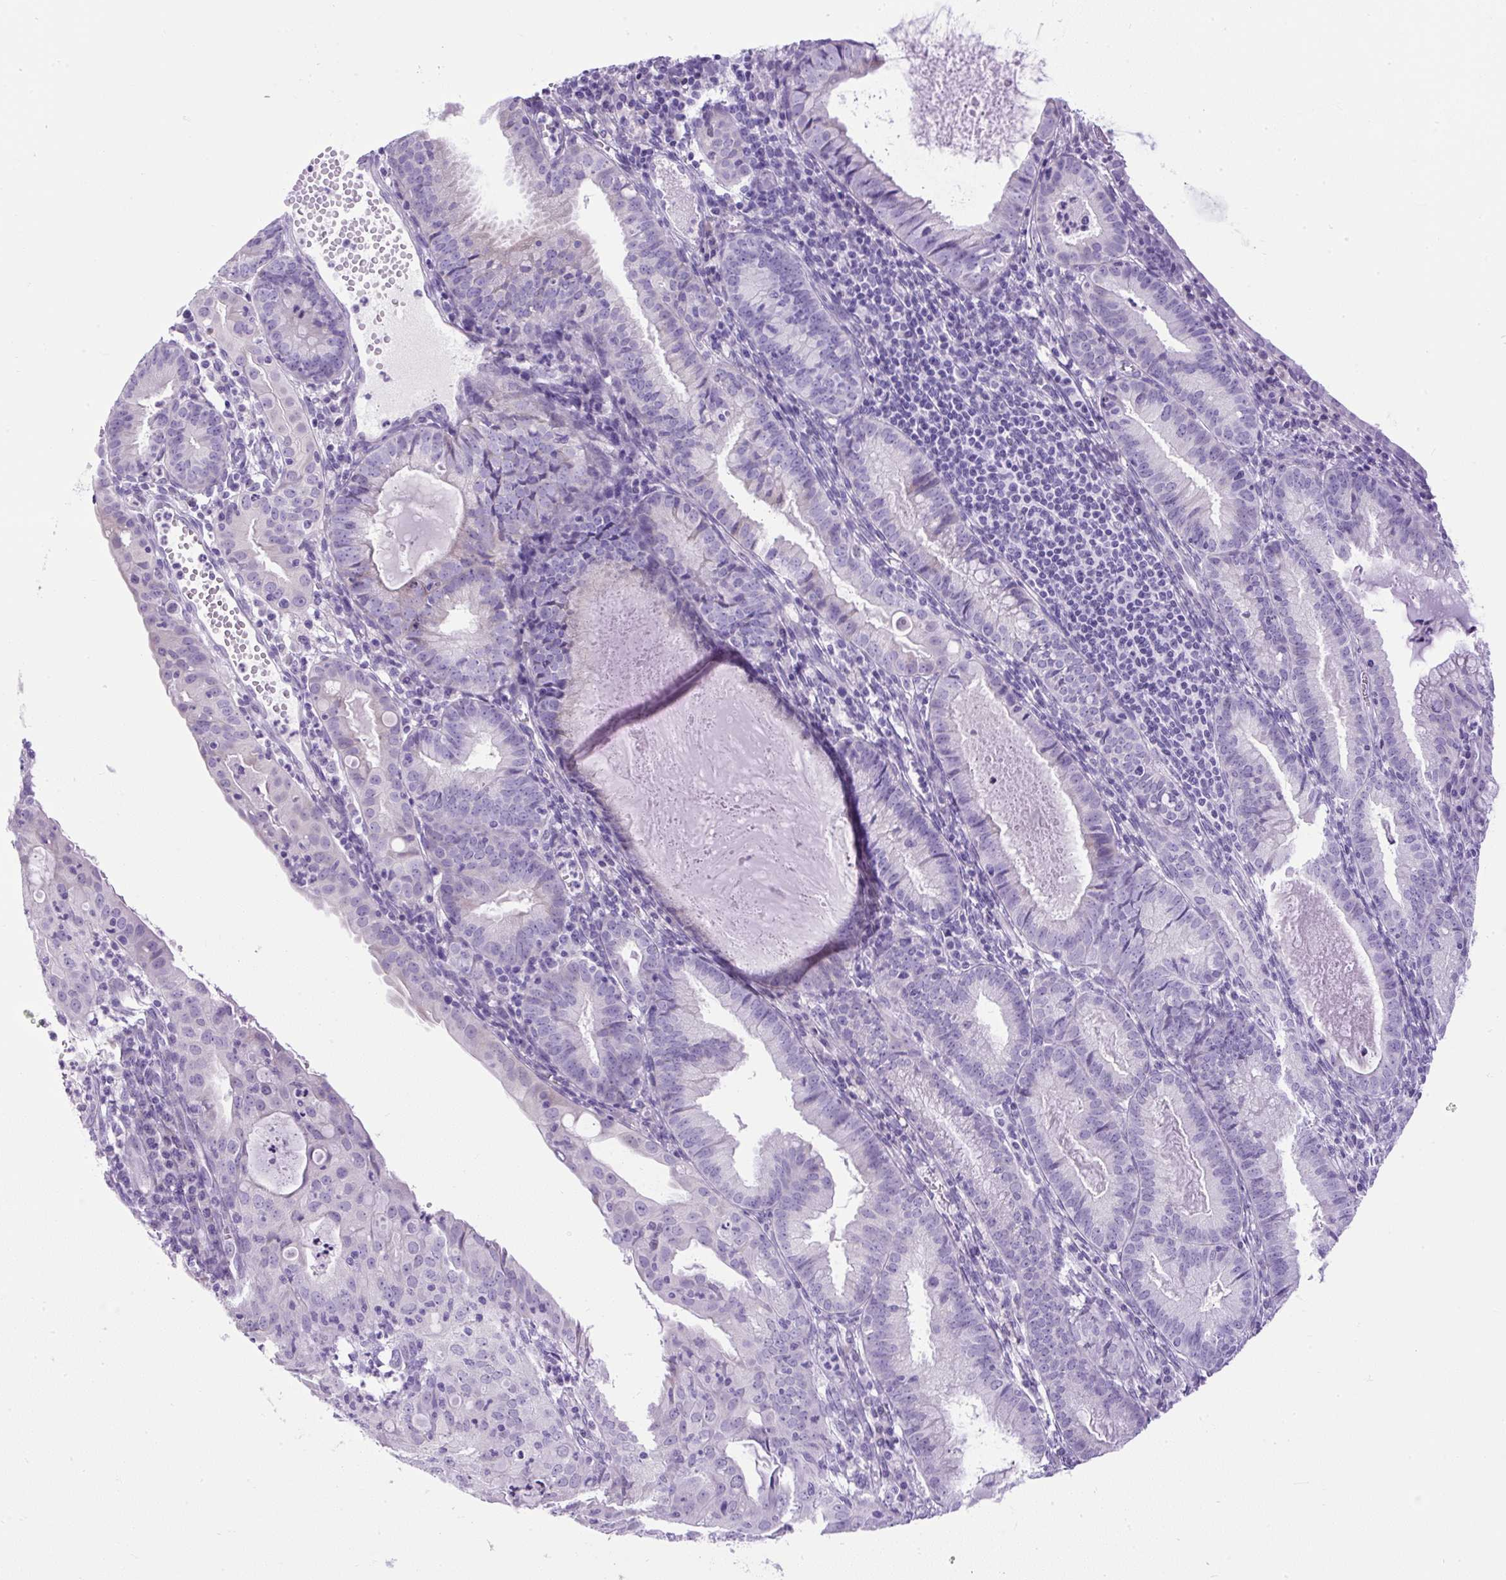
{"staining": {"intensity": "negative", "quantity": "none", "location": "none"}, "tissue": "endometrial cancer", "cell_type": "Tumor cells", "image_type": "cancer", "snomed": [{"axis": "morphology", "description": "Adenocarcinoma, NOS"}, {"axis": "topography", "description": "Endometrium"}], "caption": "A histopathology image of endometrial cancer stained for a protein demonstrates no brown staining in tumor cells.", "gene": "UPP1", "patient": {"sex": "female", "age": 60}}